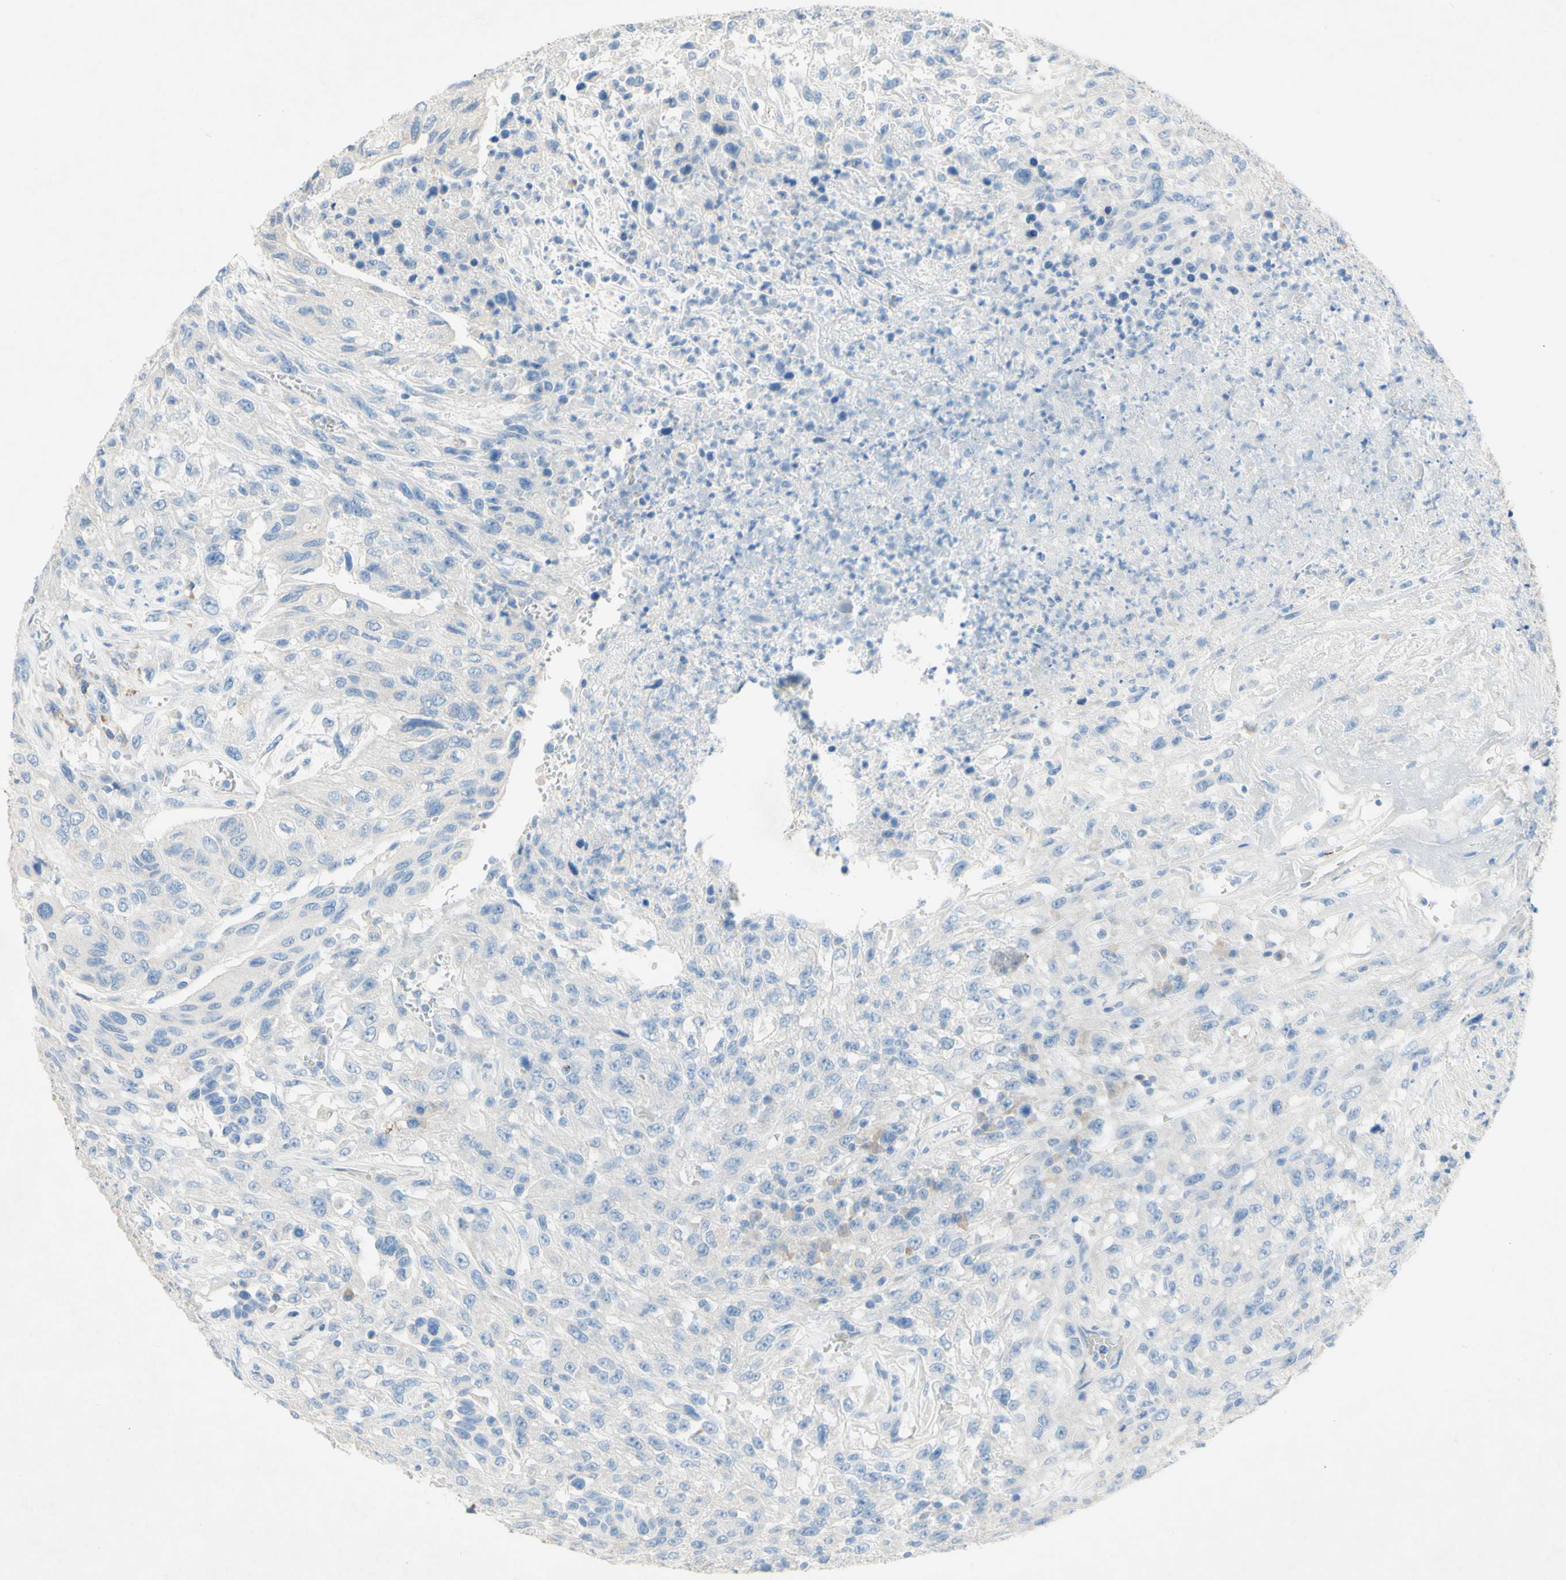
{"staining": {"intensity": "negative", "quantity": "none", "location": "none"}, "tissue": "urothelial cancer", "cell_type": "Tumor cells", "image_type": "cancer", "snomed": [{"axis": "morphology", "description": "Urothelial carcinoma, High grade"}, {"axis": "topography", "description": "Urinary bladder"}], "caption": "Image shows no protein expression in tumor cells of high-grade urothelial carcinoma tissue.", "gene": "ACADL", "patient": {"sex": "male", "age": 66}}